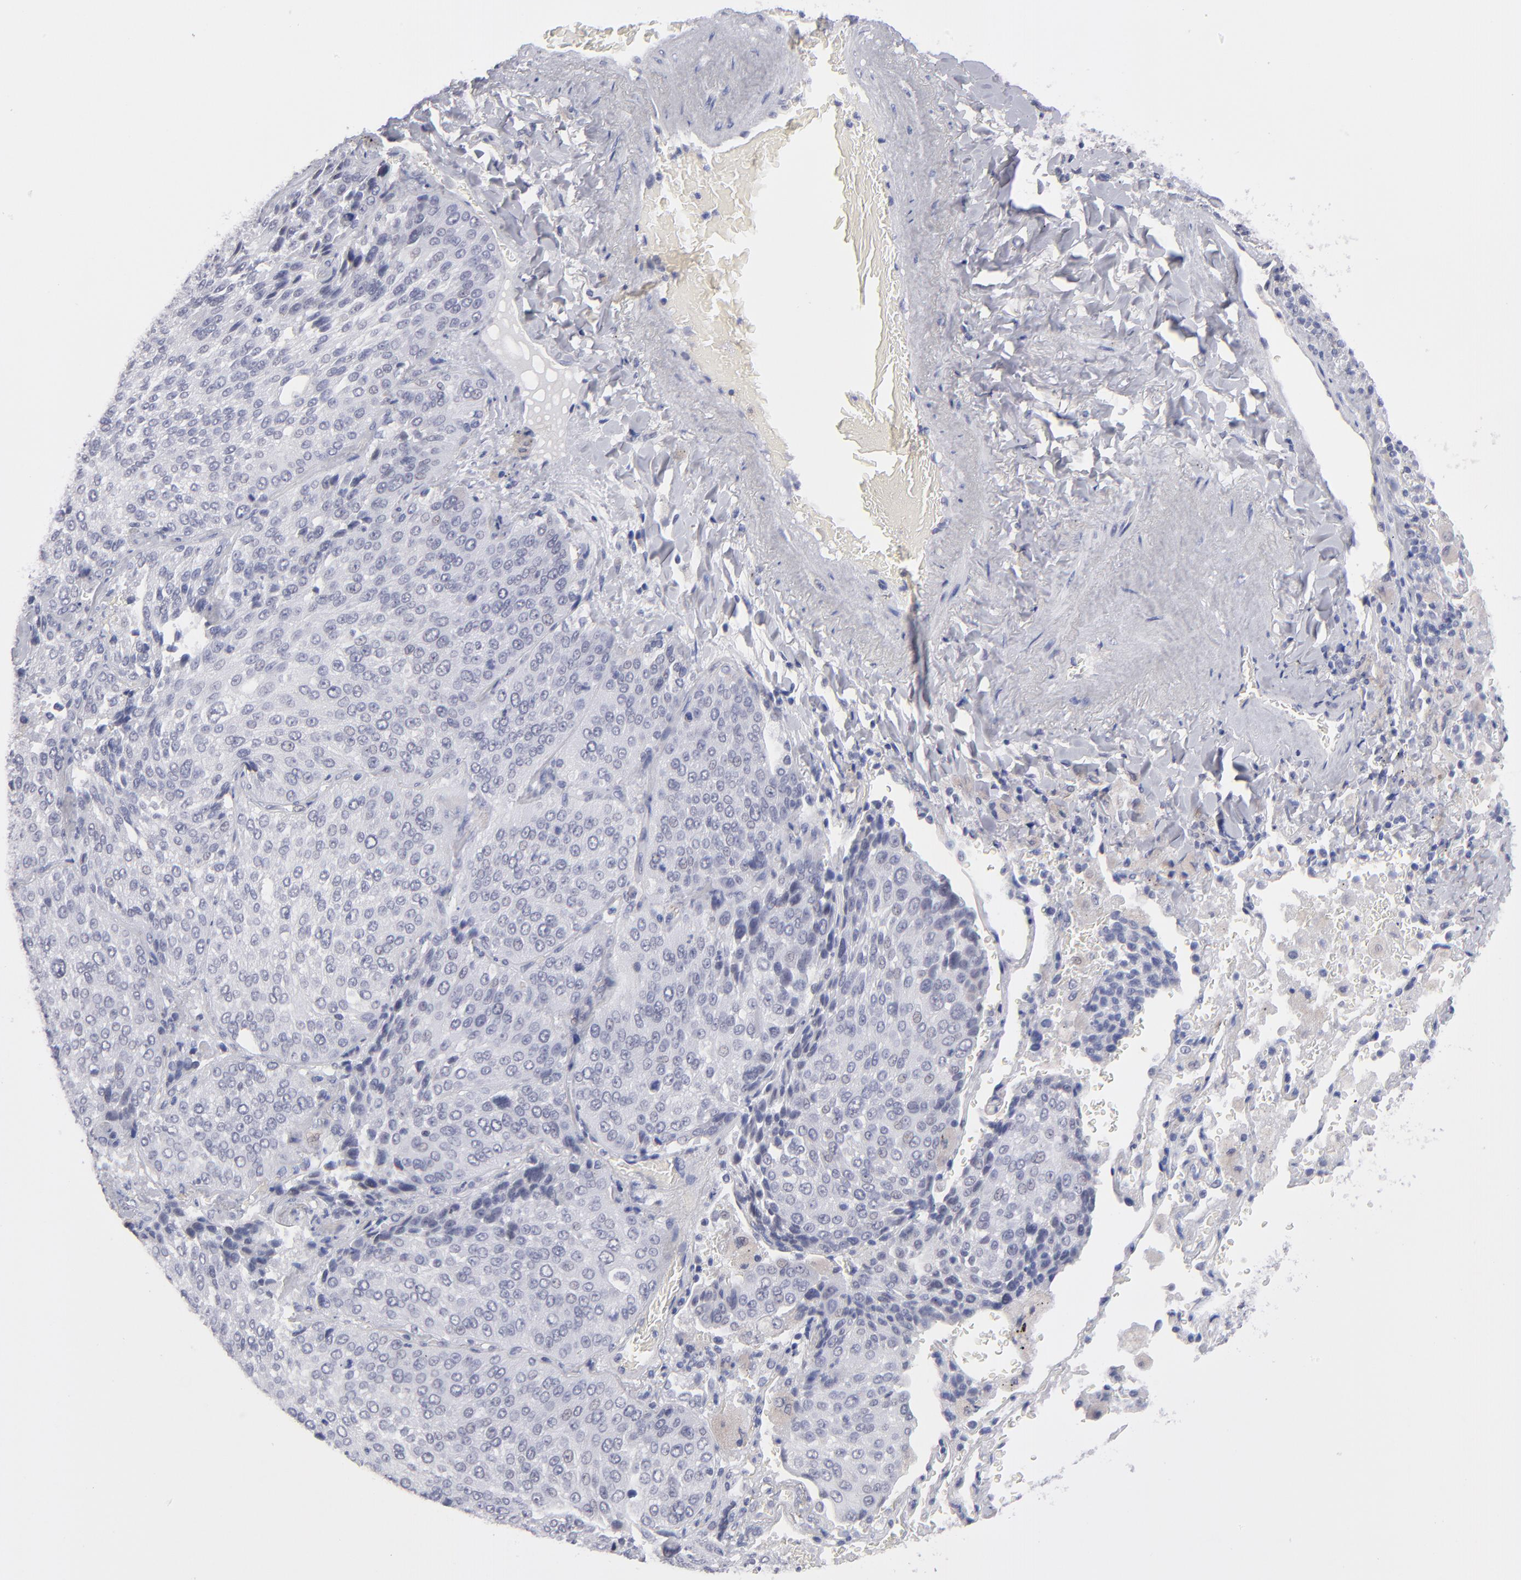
{"staining": {"intensity": "weak", "quantity": "<25%", "location": "nuclear"}, "tissue": "lung cancer", "cell_type": "Tumor cells", "image_type": "cancer", "snomed": [{"axis": "morphology", "description": "Squamous cell carcinoma, NOS"}, {"axis": "topography", "description": "Lung"}], "caption": "High magnification brightfield microscopy of lung cancer stained with DAB (3,3'-diaminobenzidine) (brown) and counterstained with hematoxylin (blue): tumor cells show no significant staining.", "gene": "TEX11", "patient": {"sex": "male", "age": 54}}